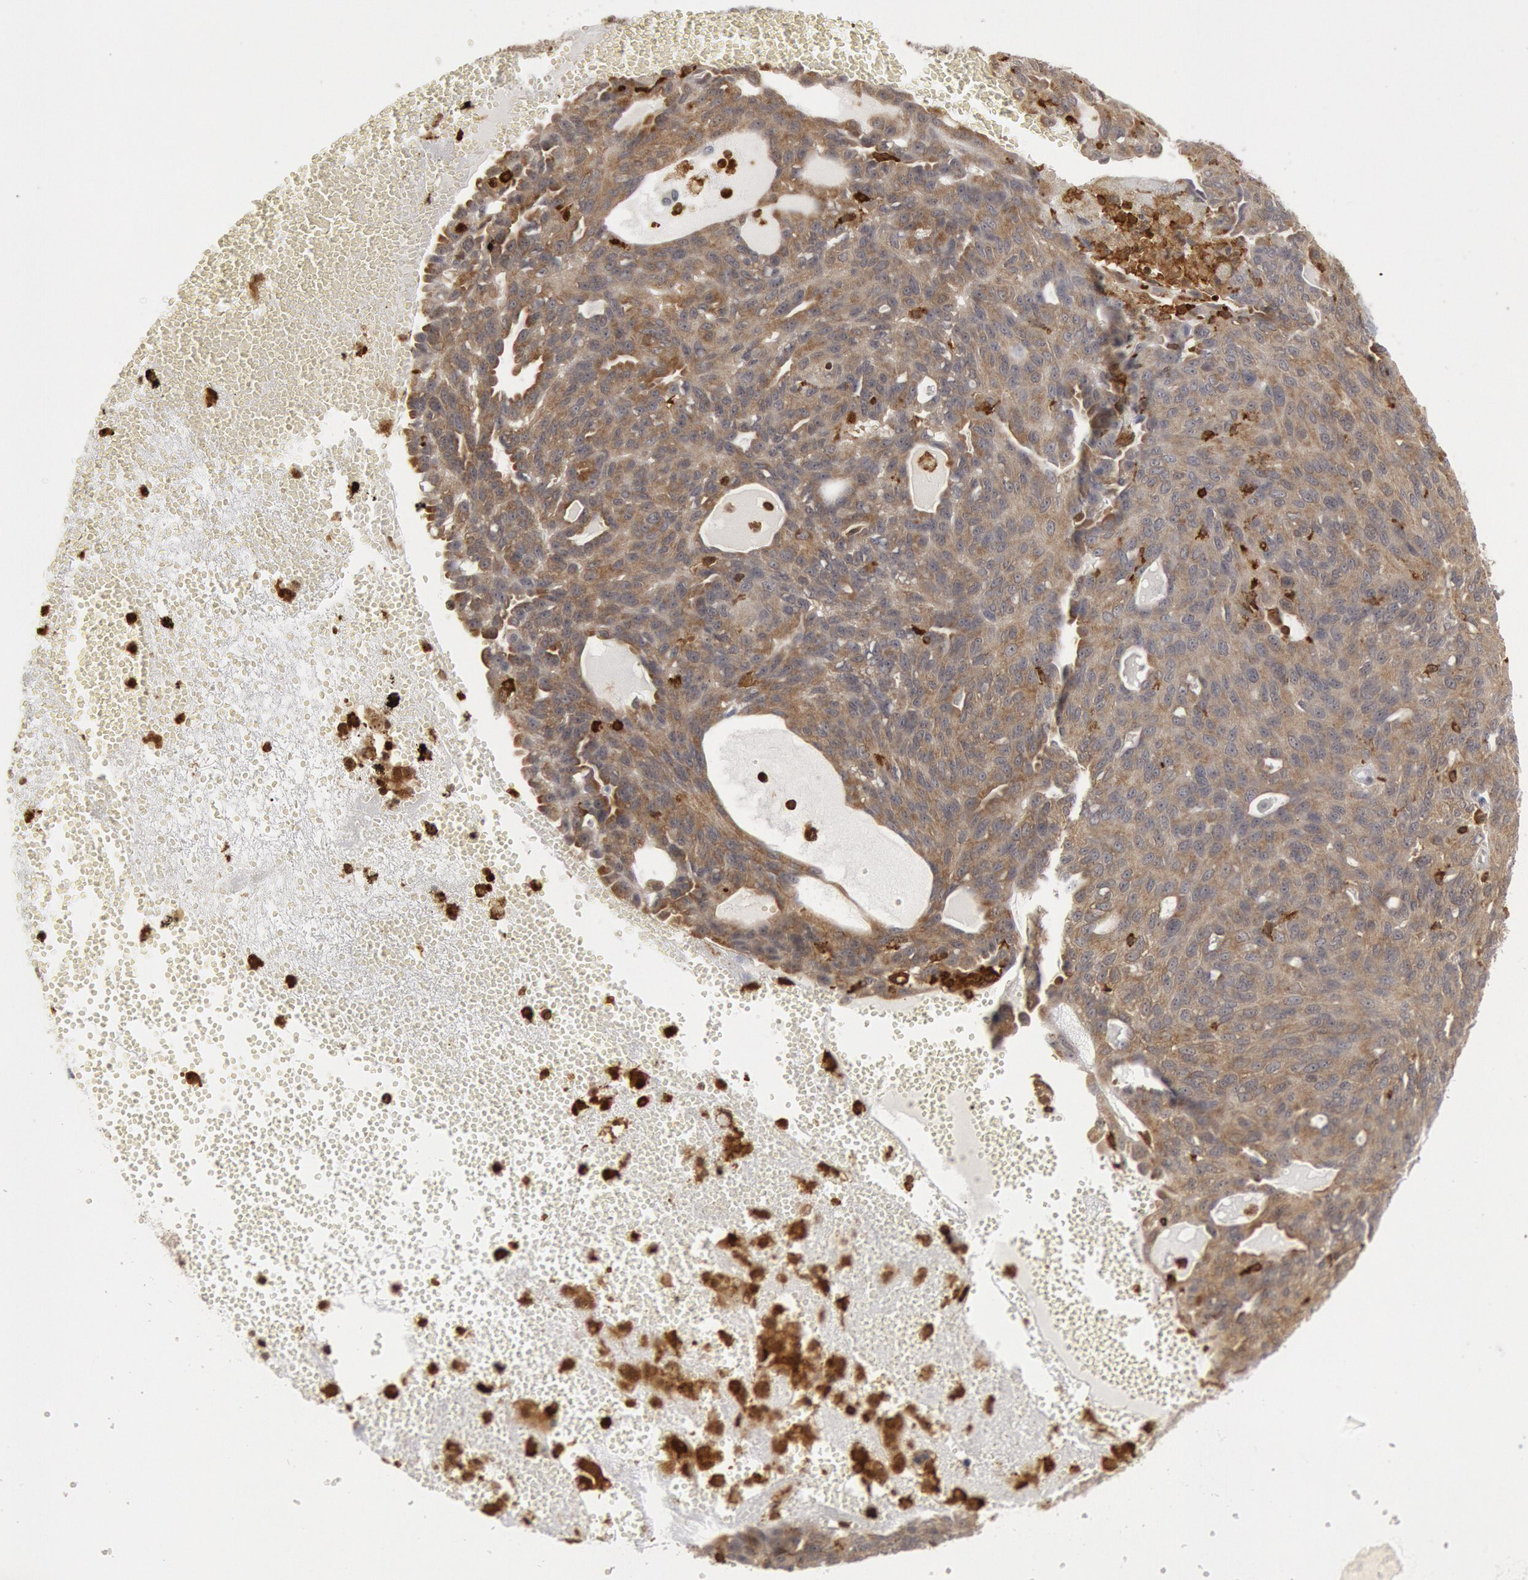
{"staining": {"intensity": "weak", "quantity": ">75%", "location": "cytoplasmic/membranous"}, "tissue": "ovarian cancer", "cell_type": "Tumor cells", "image_type": "cancer", "snomed": [{"axis": "morphology", "description": "Carcinoma, endometroid"}, {"axis": "topography", "description": "Ovary"}], "caption": "The micrograph demonstrates a brown stain indicating the presence of a protein in the cytoplasmic/membranous of tumor cells in endometroid carcinoma (ovarian). The staining is performed using DAB (3,3'-diaminobenzidine) brown chromogen to label protein expression. The nuclei are counter-stained blue using hematoxylin.", "gene": "PTPN6", "patient": {"sex": "female", "age": 60}}